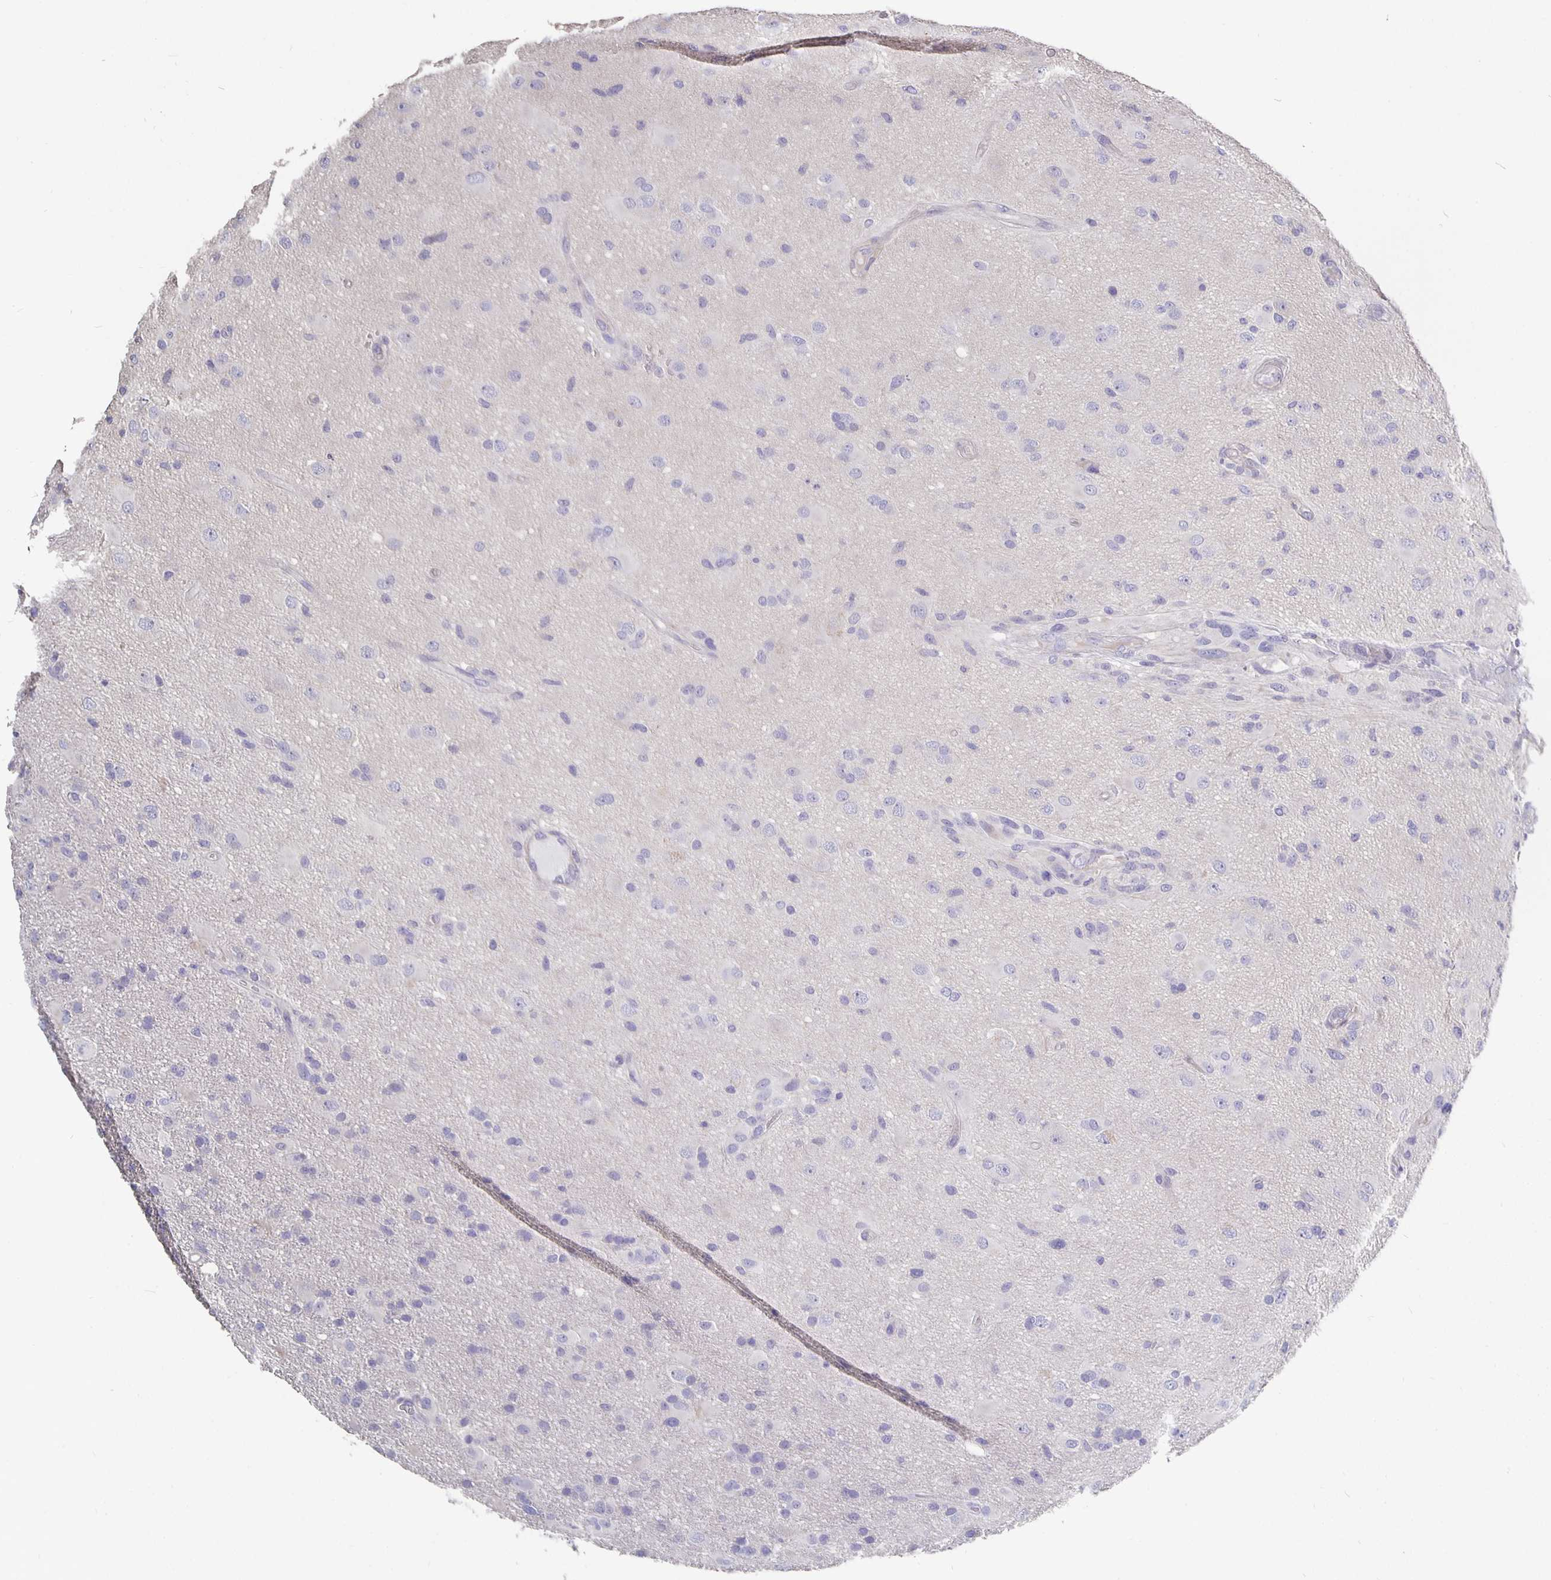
{"staining": {"intensity": "negative", "quantity": "none", "location": "none"}, "tissue": "glioma", "cell_type": "Tumor cells", "image_type": "cancer", "snomed": [{"axis": "morphology", "description": "Glioma, malignant, High grade"}, {"axis": "topography", "description": "Brain"}], "caption": "This is an immunohistochemistry (IHC) micrograph of glioma. There is no expression in tumor cells.", "gene": "CFAP74", "patient": {"sex": "male", "age": 53}}